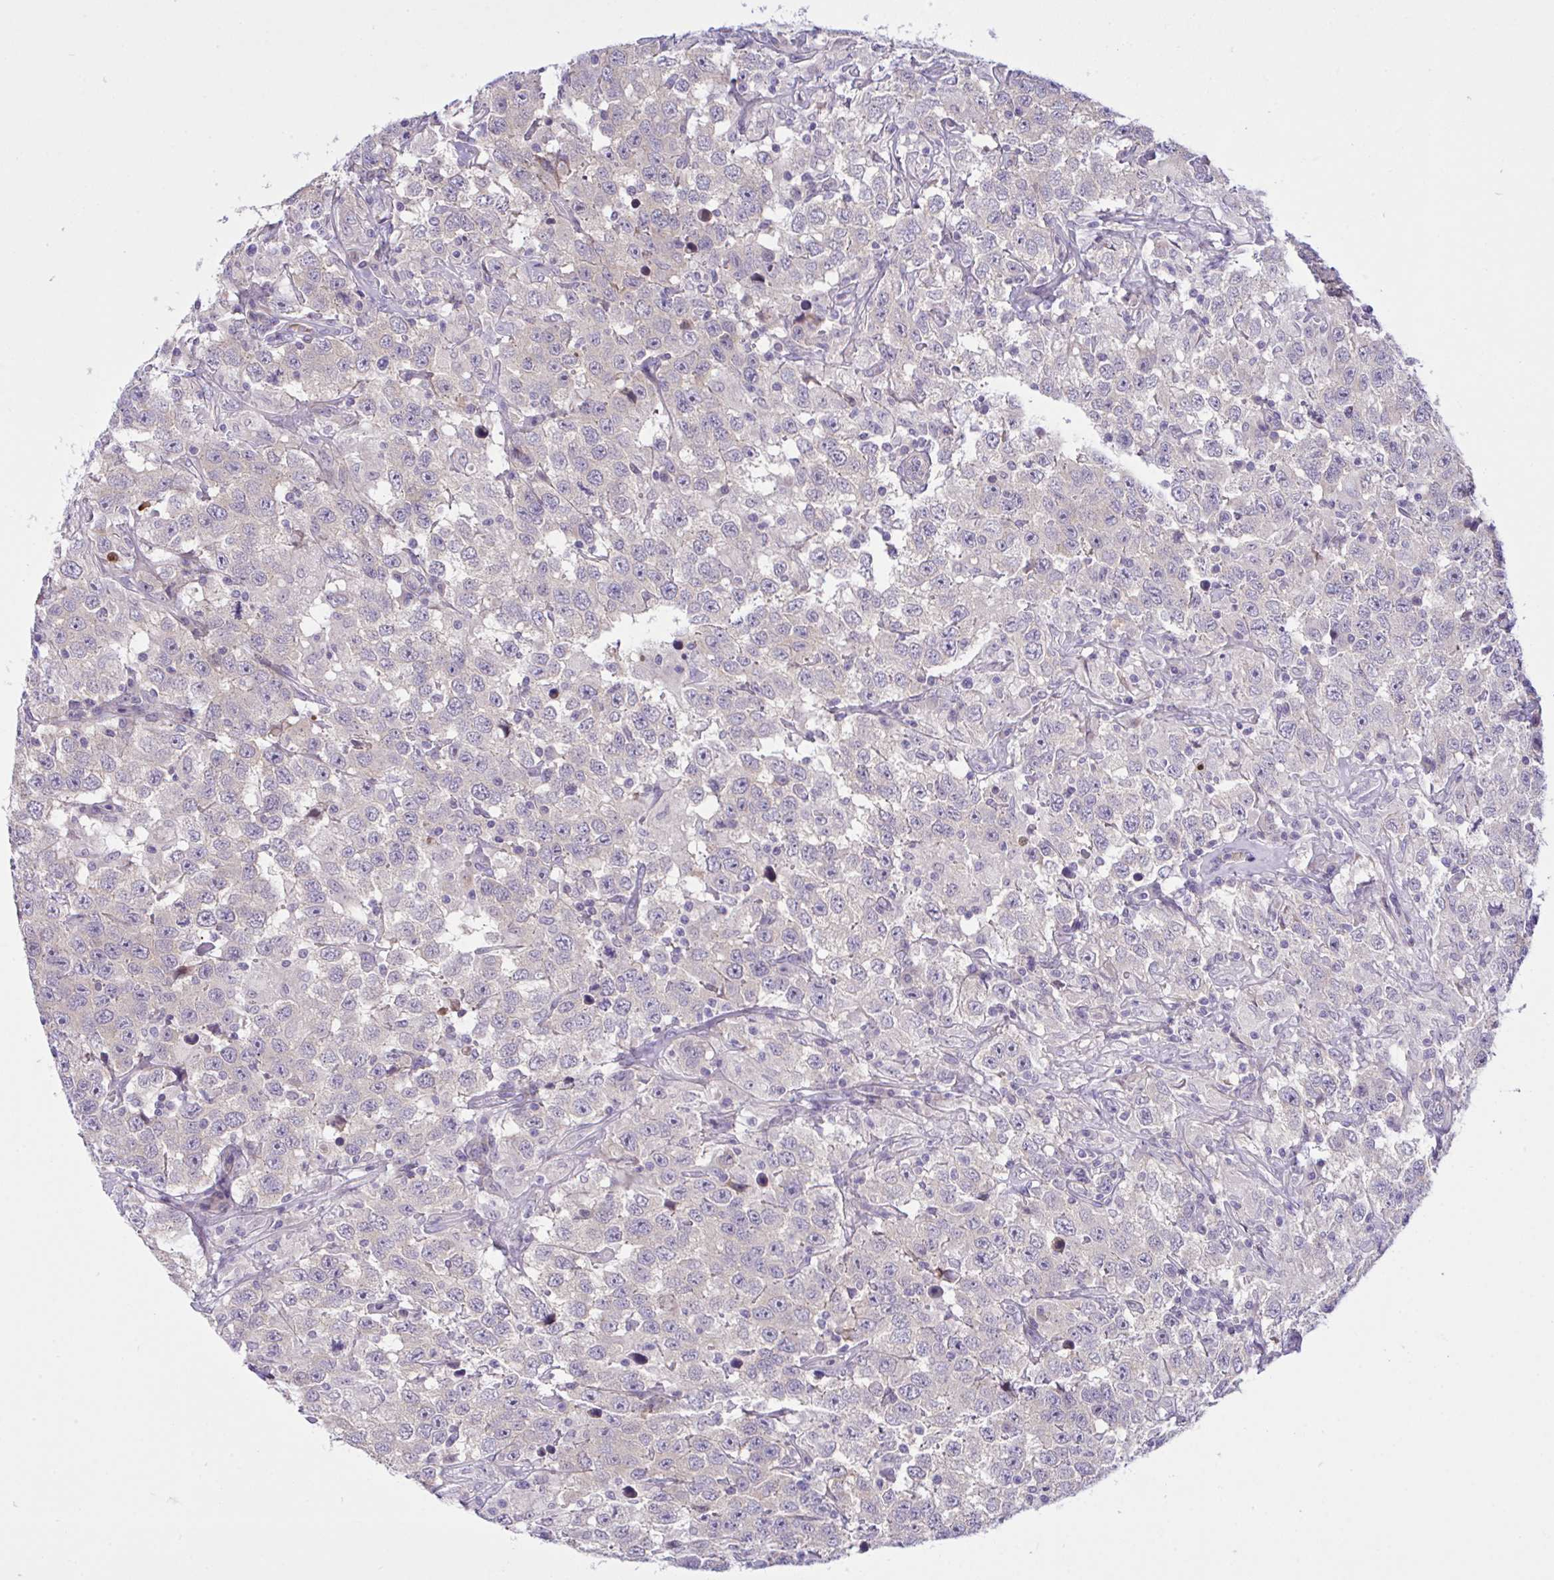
{"staining": {"intensity": "negative", "quantity": "none", "location": "none"}, "tissue": "testis cancer", "cell_type": "Tumor cells", "image_type": "cancer", "snomed": [{"axis": "morphology", "description": "Seminoma, NOS"}, {"axis": "topography", "description": "Testis"}], "caption": "High power microscopy micrograph of an IHC histopathology image of seminoma (testis), revealing no significant staining in tumor cells. (DAB (3,3'-diaminobenzidine) IHC visualized using brightfield microscopy, high magnification).", "gene": "SYNPO2L", "patient": {"sex": "male", "age": 41}}